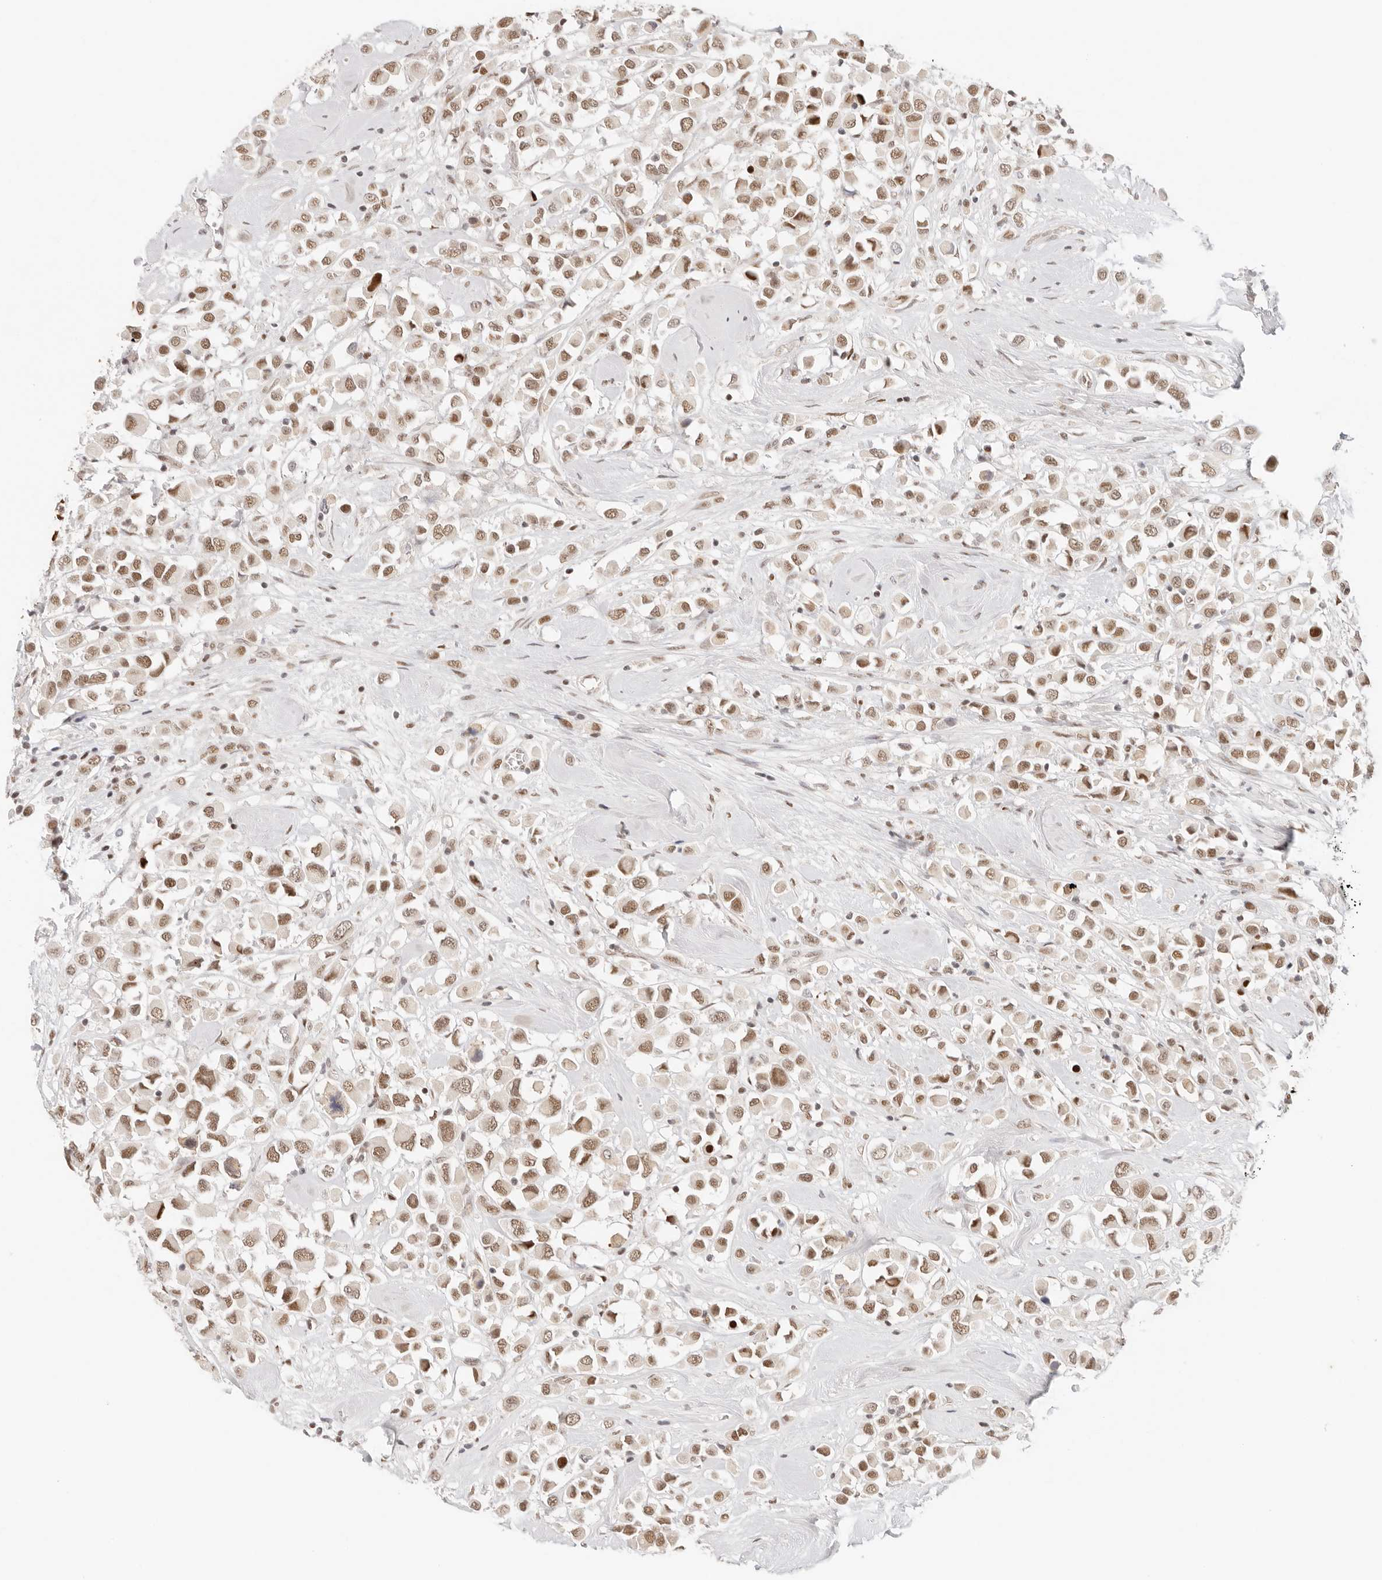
{"staining": {"intensity": "moderate", "quantity": ">75%", "location": "nuclear"}, "tissue": "breast cancer", "cell_type": "Tumor cells", "image_type": "cancer", "snomed": [{"axis": "morphology", "description": "Duct carcinoma"}, {"axis": "topography", "description": "Breast"}], "caption": "IHC of human intraductal carcinoma (breast) reveals medium levels of moderate nuclear expression in approximately >75% of tumor cells.", "gene": "HOXC5", "patient": {"sex": "female", "age": 61}}